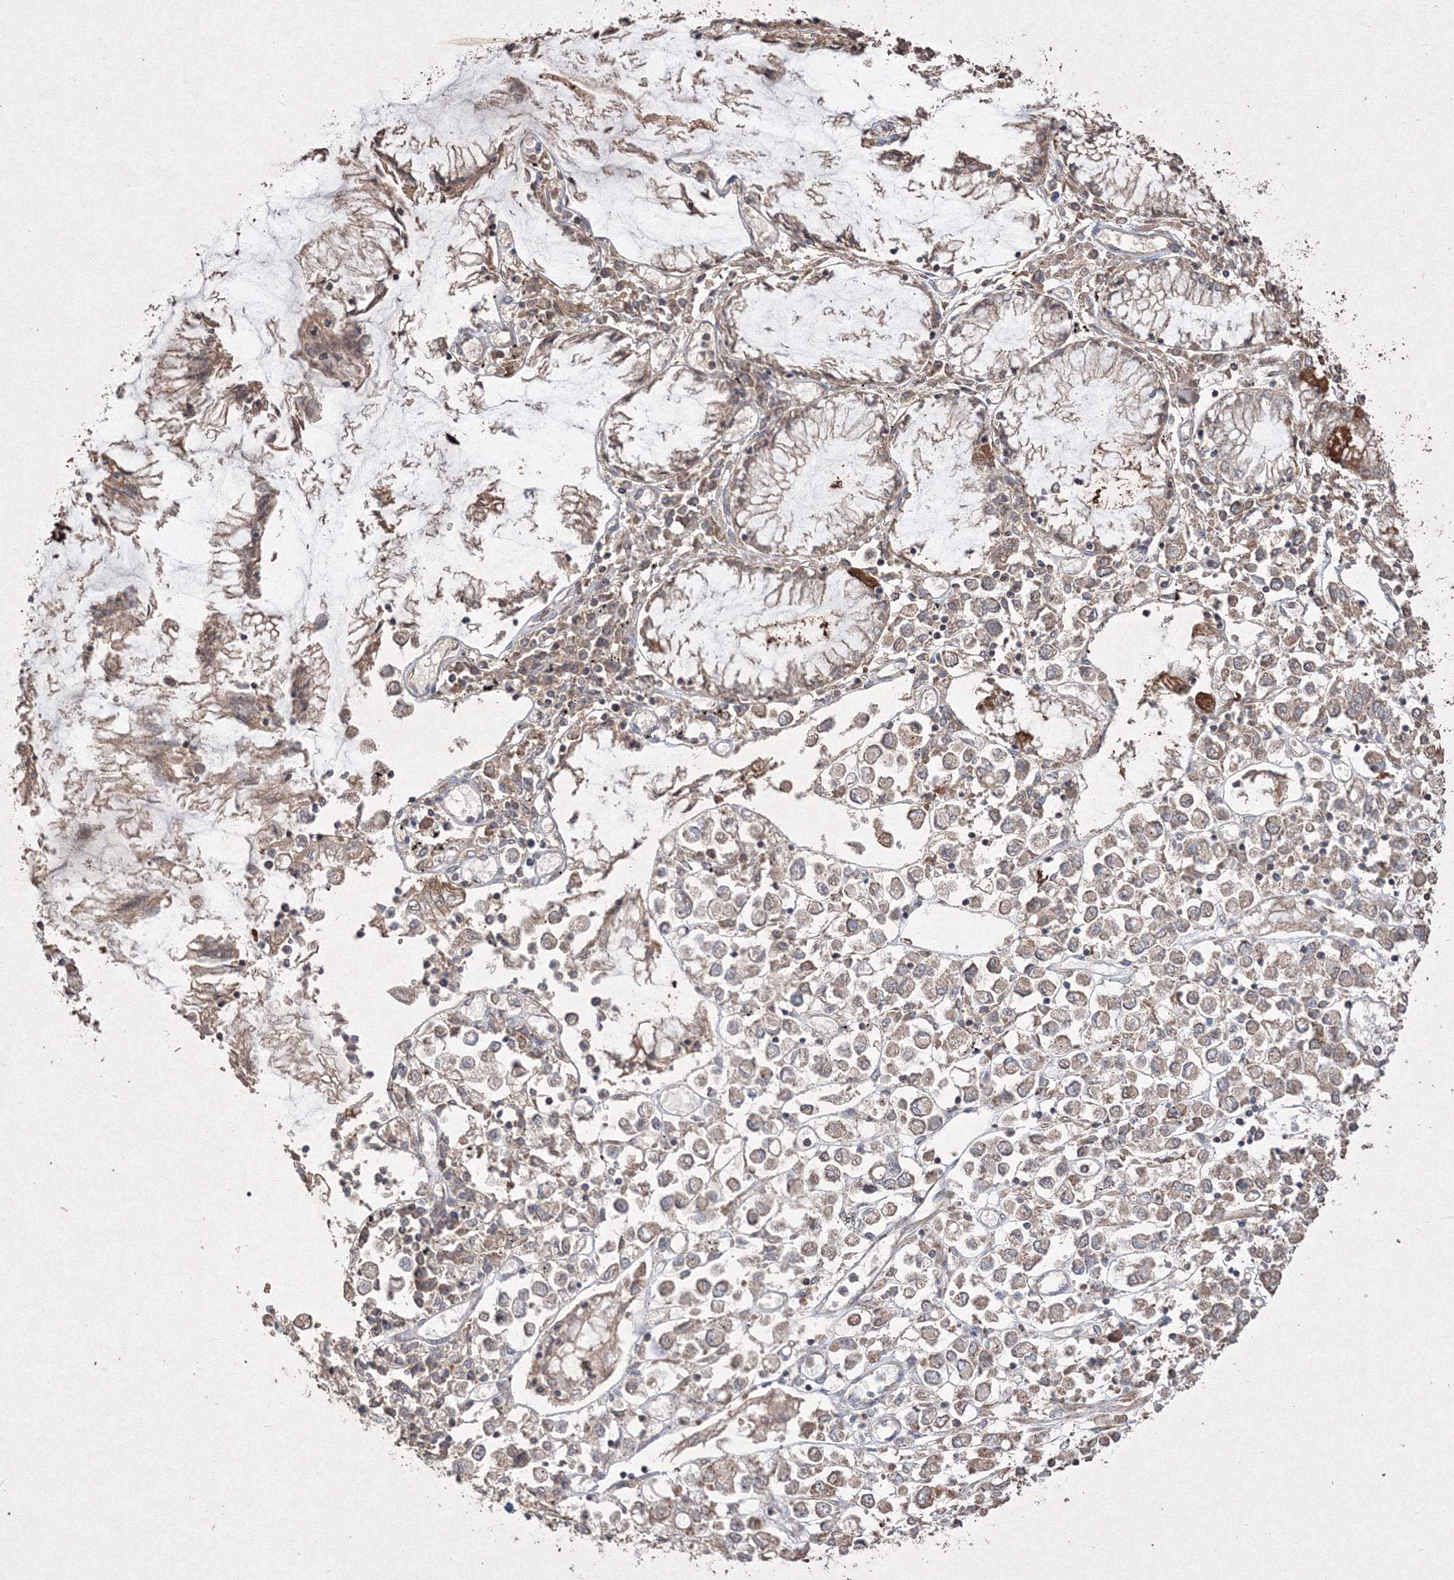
{"staining": {"intensity": "weak", "quantity": ">75%", "location": "cytoplasmic/membranous"}, "tissue": "stomach cancer", "cell_type": "Tumor cells", "image_type": "cancer", "snomed": [{"axis": "morphology", "description": "Adenocarcinoma, NOS"}, {"axis": "topography", "description": "Stomach"}], "caption": "A high-resolution micrograph shows IHC staining of stomach cancer, which exhibits weak cytoplasmic/membranous expression in about >75% of tumor cells. Nuclei are stained in blue.", "gene": "GRSF1", "patient": {"sex": "female", "age": 76}}